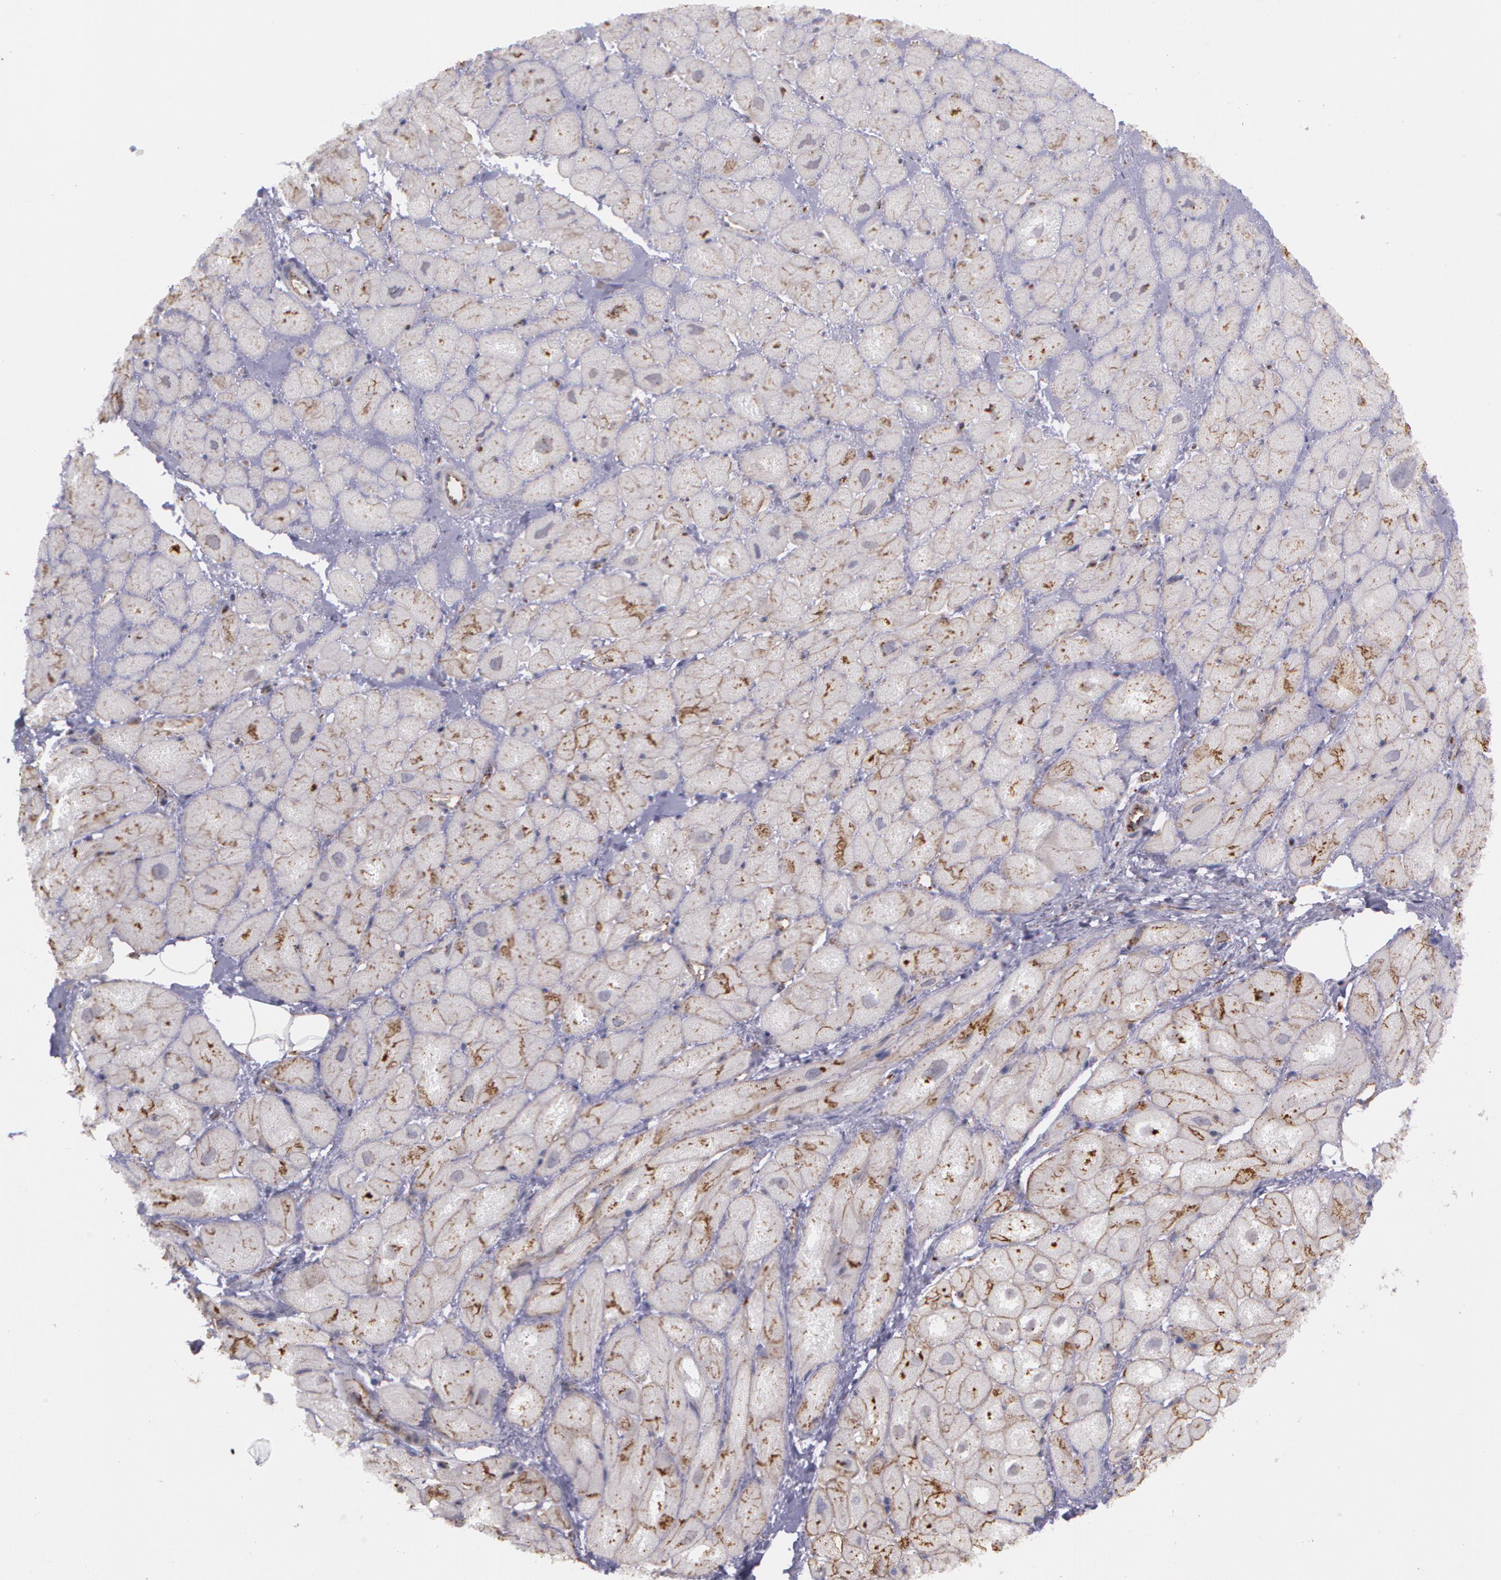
{"staining": {"intensity": "moderate", "quantity": "25%-75%", "location": "cytoplasmic/membranous"}, "tissue": "heart muscle", "cell_type": "Cardiomyocytes", "image_type": "normal", "snomed": [{"axis": "morphology", "description": "Normal tissue, NOS"}, {"axis": "topography", "description": "Heart"}], "caption": "DAB (3,3'-diaminobenzidine) immunohistochemical staining of normal heart muscle reveals moderate cytoplasmic/membranous protein positivity in approximately 25%-75% of cardiomyocytes.", "gene": "FLOT2", "patient": {"sex": "male", "age": 49}}